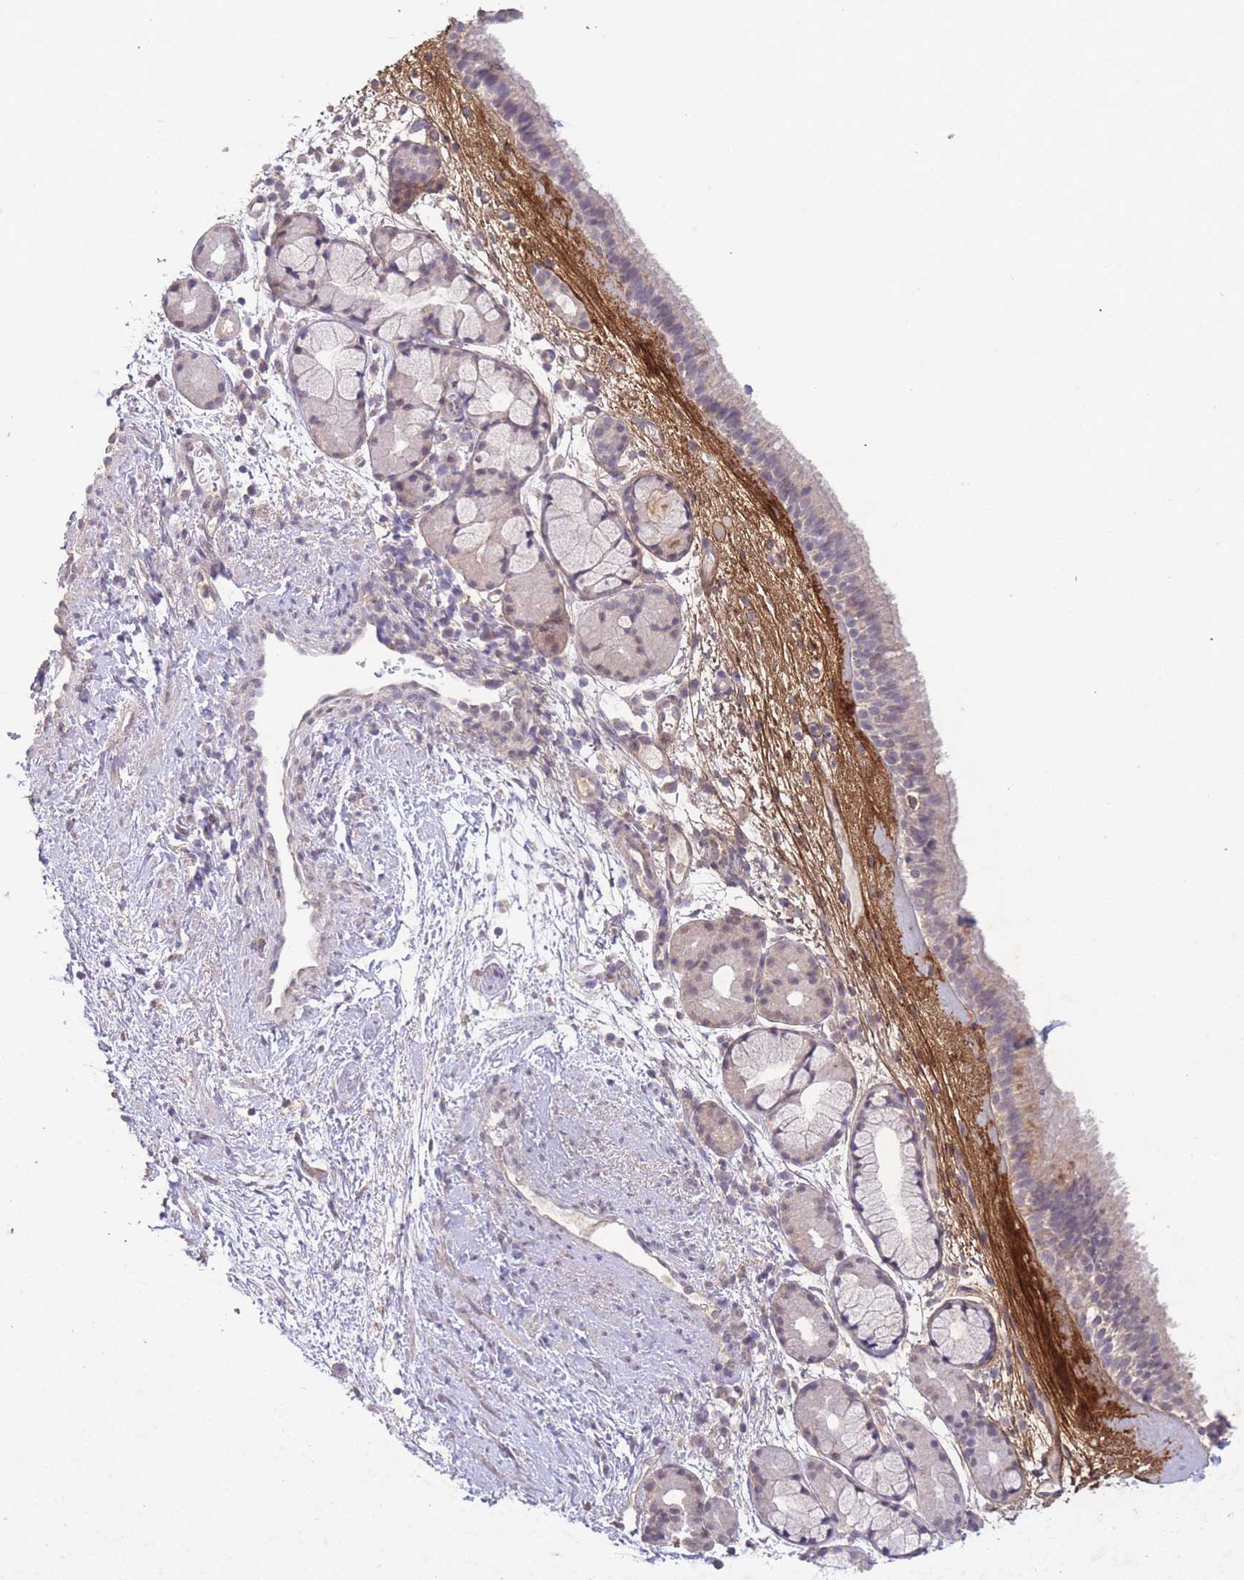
{"staining": {"intensity": "weak", "quantity": "<25%", "location": "cytoplasmic/membranous"}, "tissue": "nasopharynx", "cell_type": "Respiratory epithelial cells", "image_type": "normal", "snomed": [{"axis": "morphology", "description": "Normal tissue, NOS"}, {"axis": "topography", "description": "Nasopharynx"}], "caption": "This is an immunohistochemistry (IHC) image of normal human nasopharynx. There is no positivity in respiratory epithelial cells.", "gene": "RNF144B", "patient": {"sex": "female", "age": 81}}